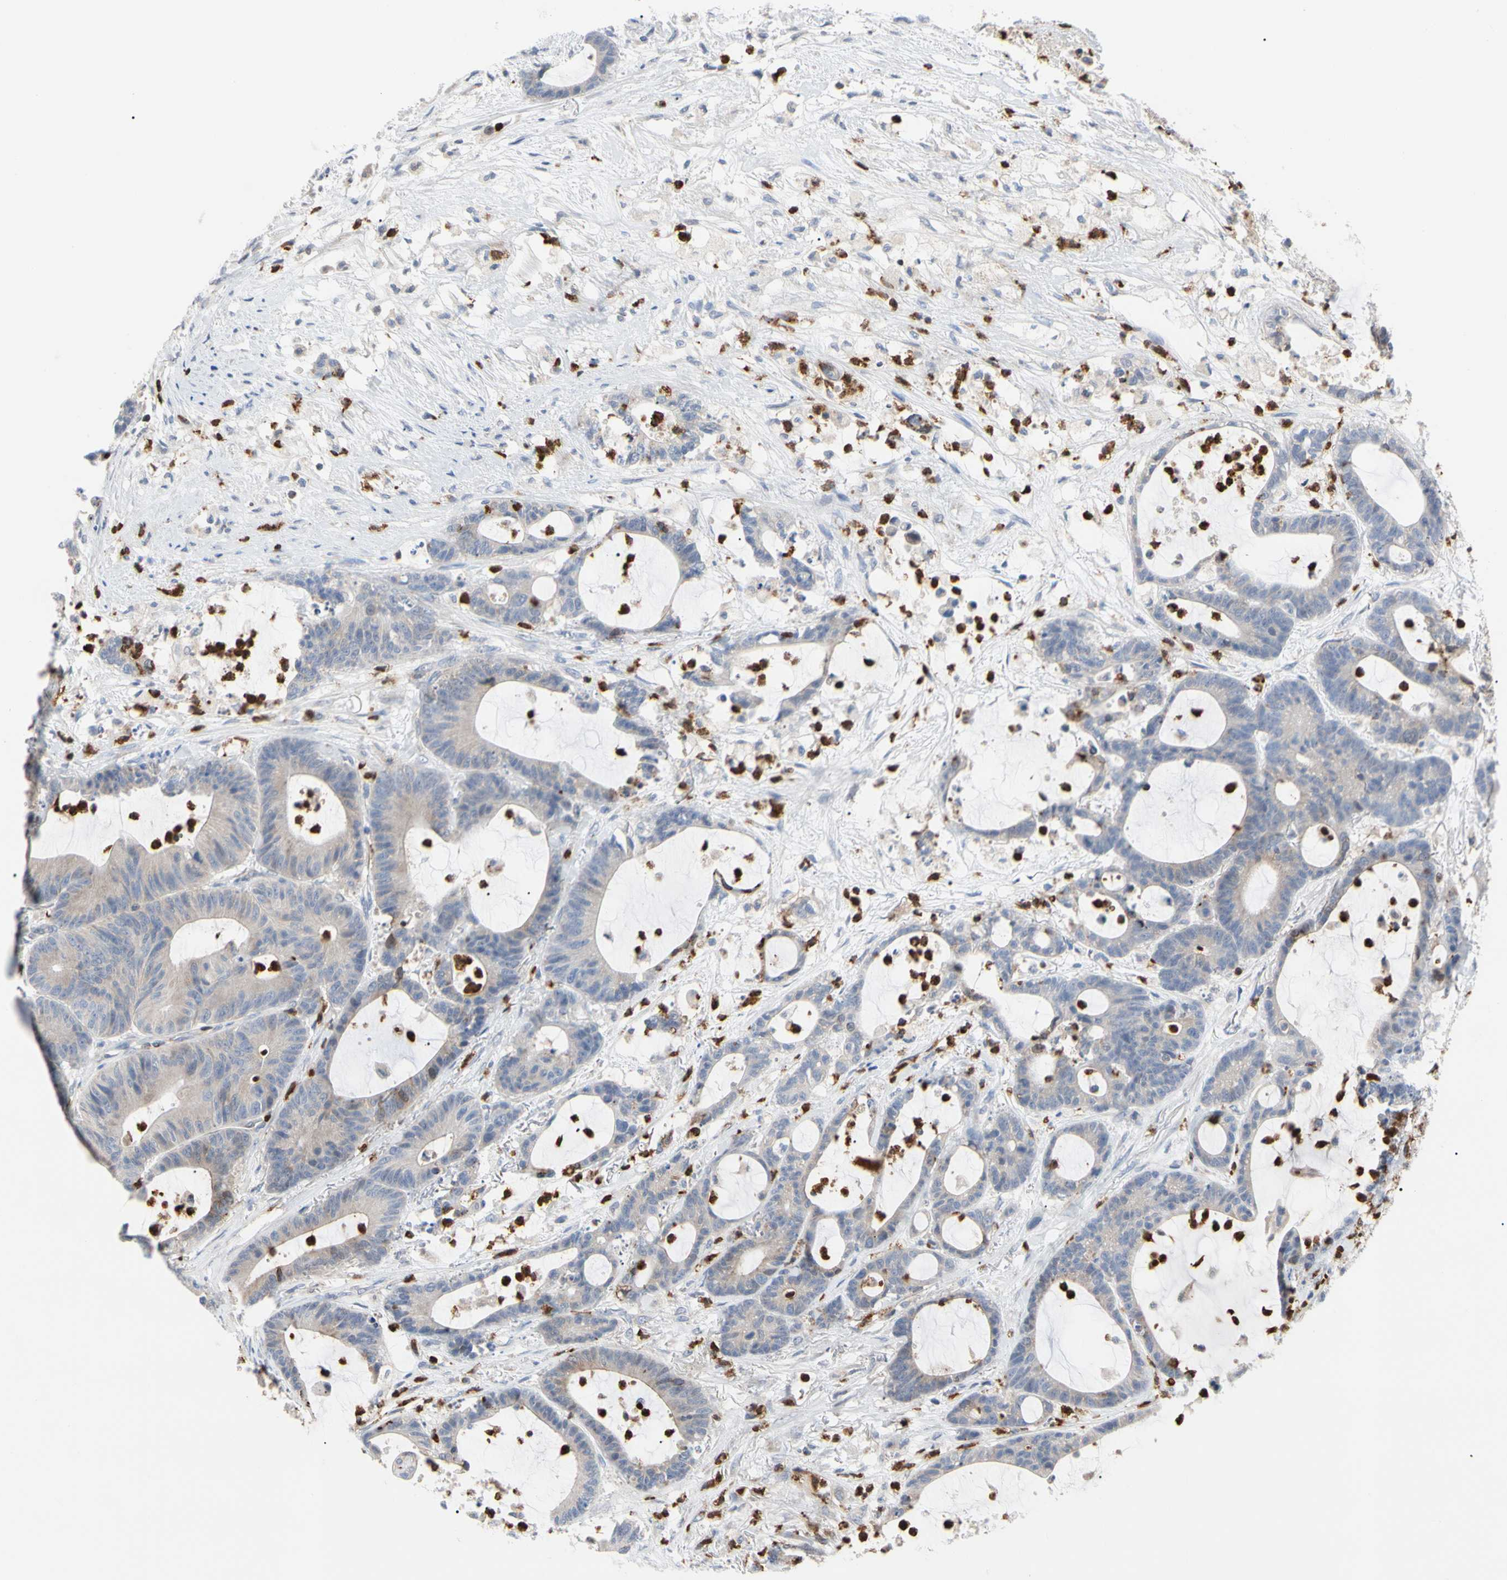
{"staining": {"intensity": "weak", "quantity": "25%-75%", "location": "cytoplasmic/membranous"}, "tissue": "colorectal cancer", "cell_type": "Tumor cells", "image_type": "cancer", "snomed": [{"axis": "morphology", "description": "Adenocarcinoma, NOS"}, {"axis": "topography", "description": "Colon"}], "caption": "About 25%-75% of tumor cells in colorectal adenocarcinoma exhibit weak cytoplasmic/membranous protein staining as visualized by brown immunohistochemical staining.", "gene": "MCL1", "patient": {"sex": "female", "age": 84}}